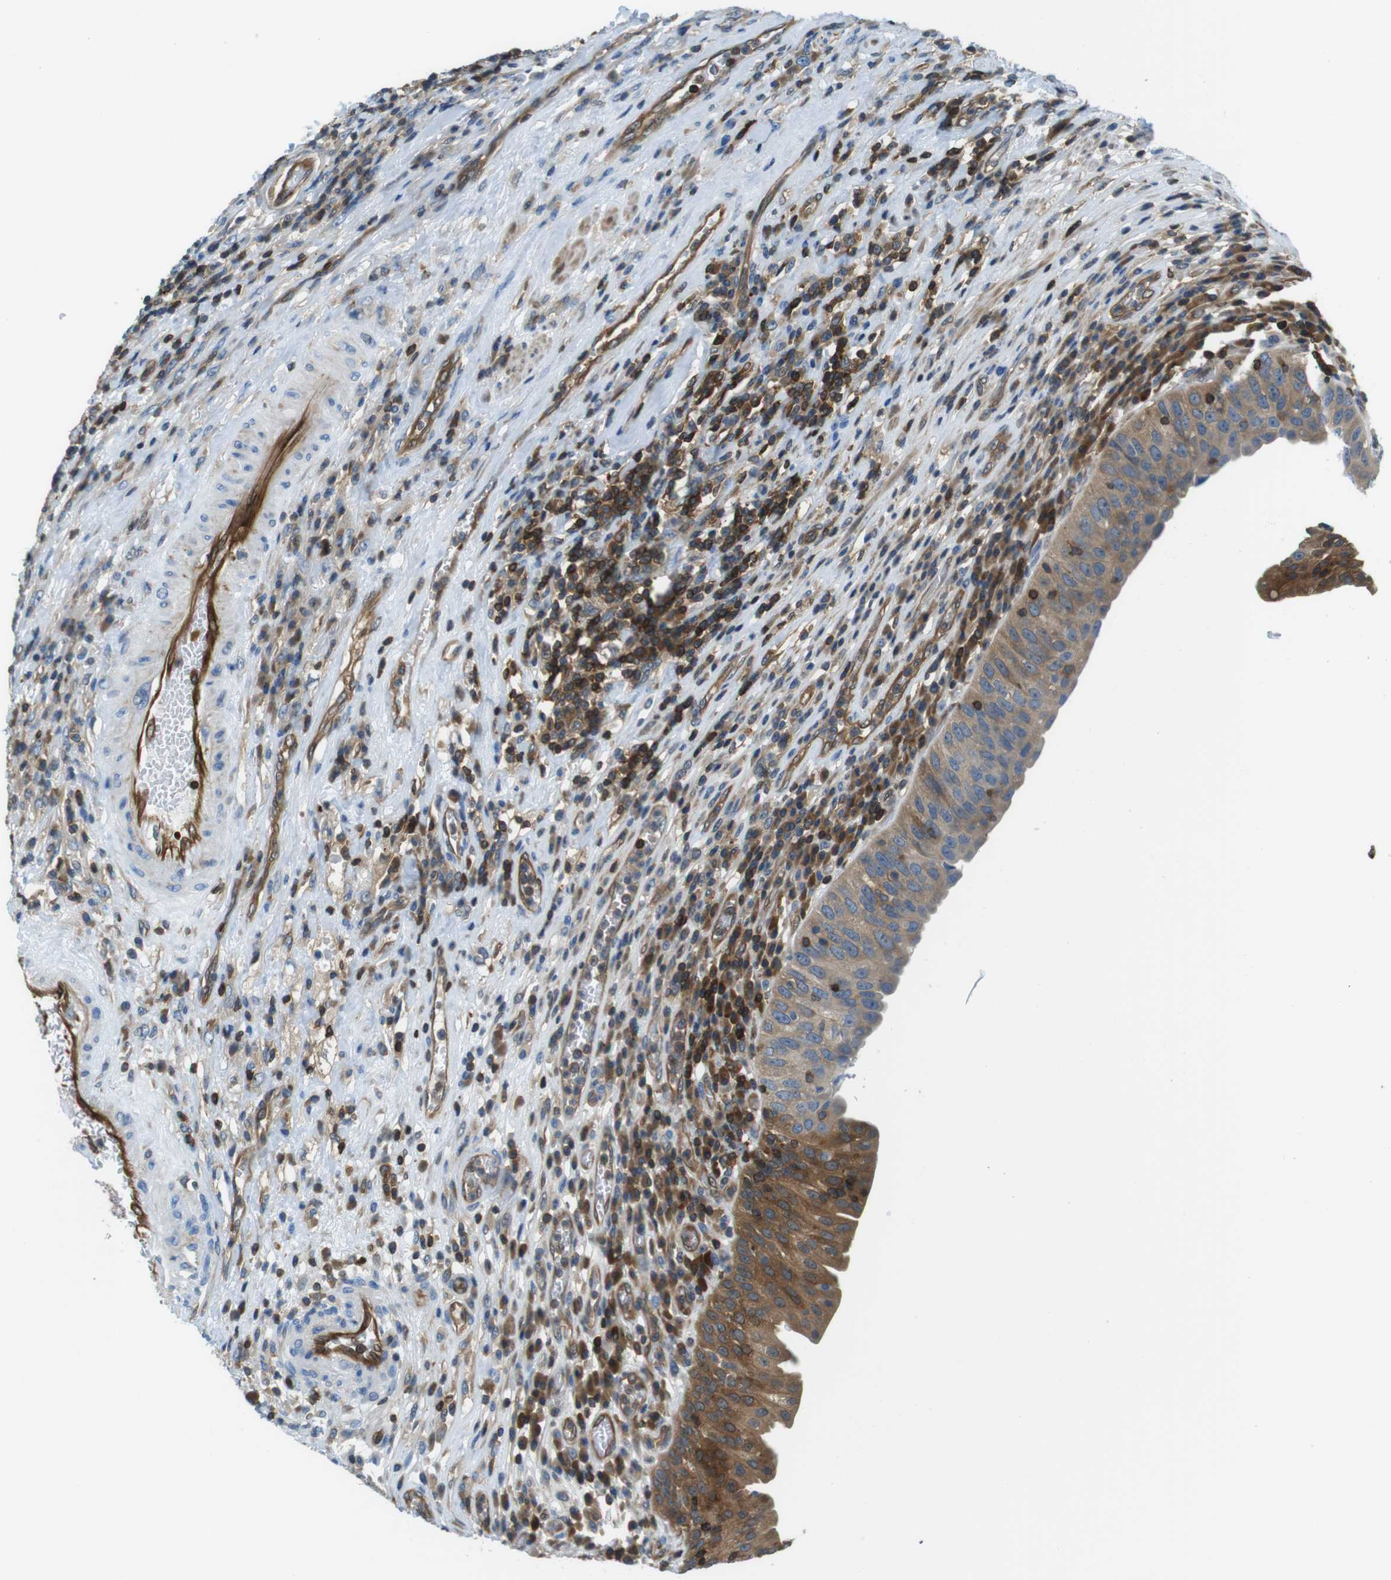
{"staining": {"intensity": "moderate", "quantity": ">75%", "location": "cytoplasmic/membranous"}, "tissue": "urothelial cancer", "cell_type": "Tumor cells", "image_type": "cancer", "snomed": [{"axis": "morphology", "description": "Urothelial carcinoma, High grade"}, {"axis": "topography", "description": "Urinary bladder"}], "caption": "Urothelial cancer tissue demonstrates moderate cytoplasmic/membranous expression in about >75% of tumor cells, visualized by immunohistochemistry.", "gene": "TES", "patient": {"sex": "female", "age": 80}}